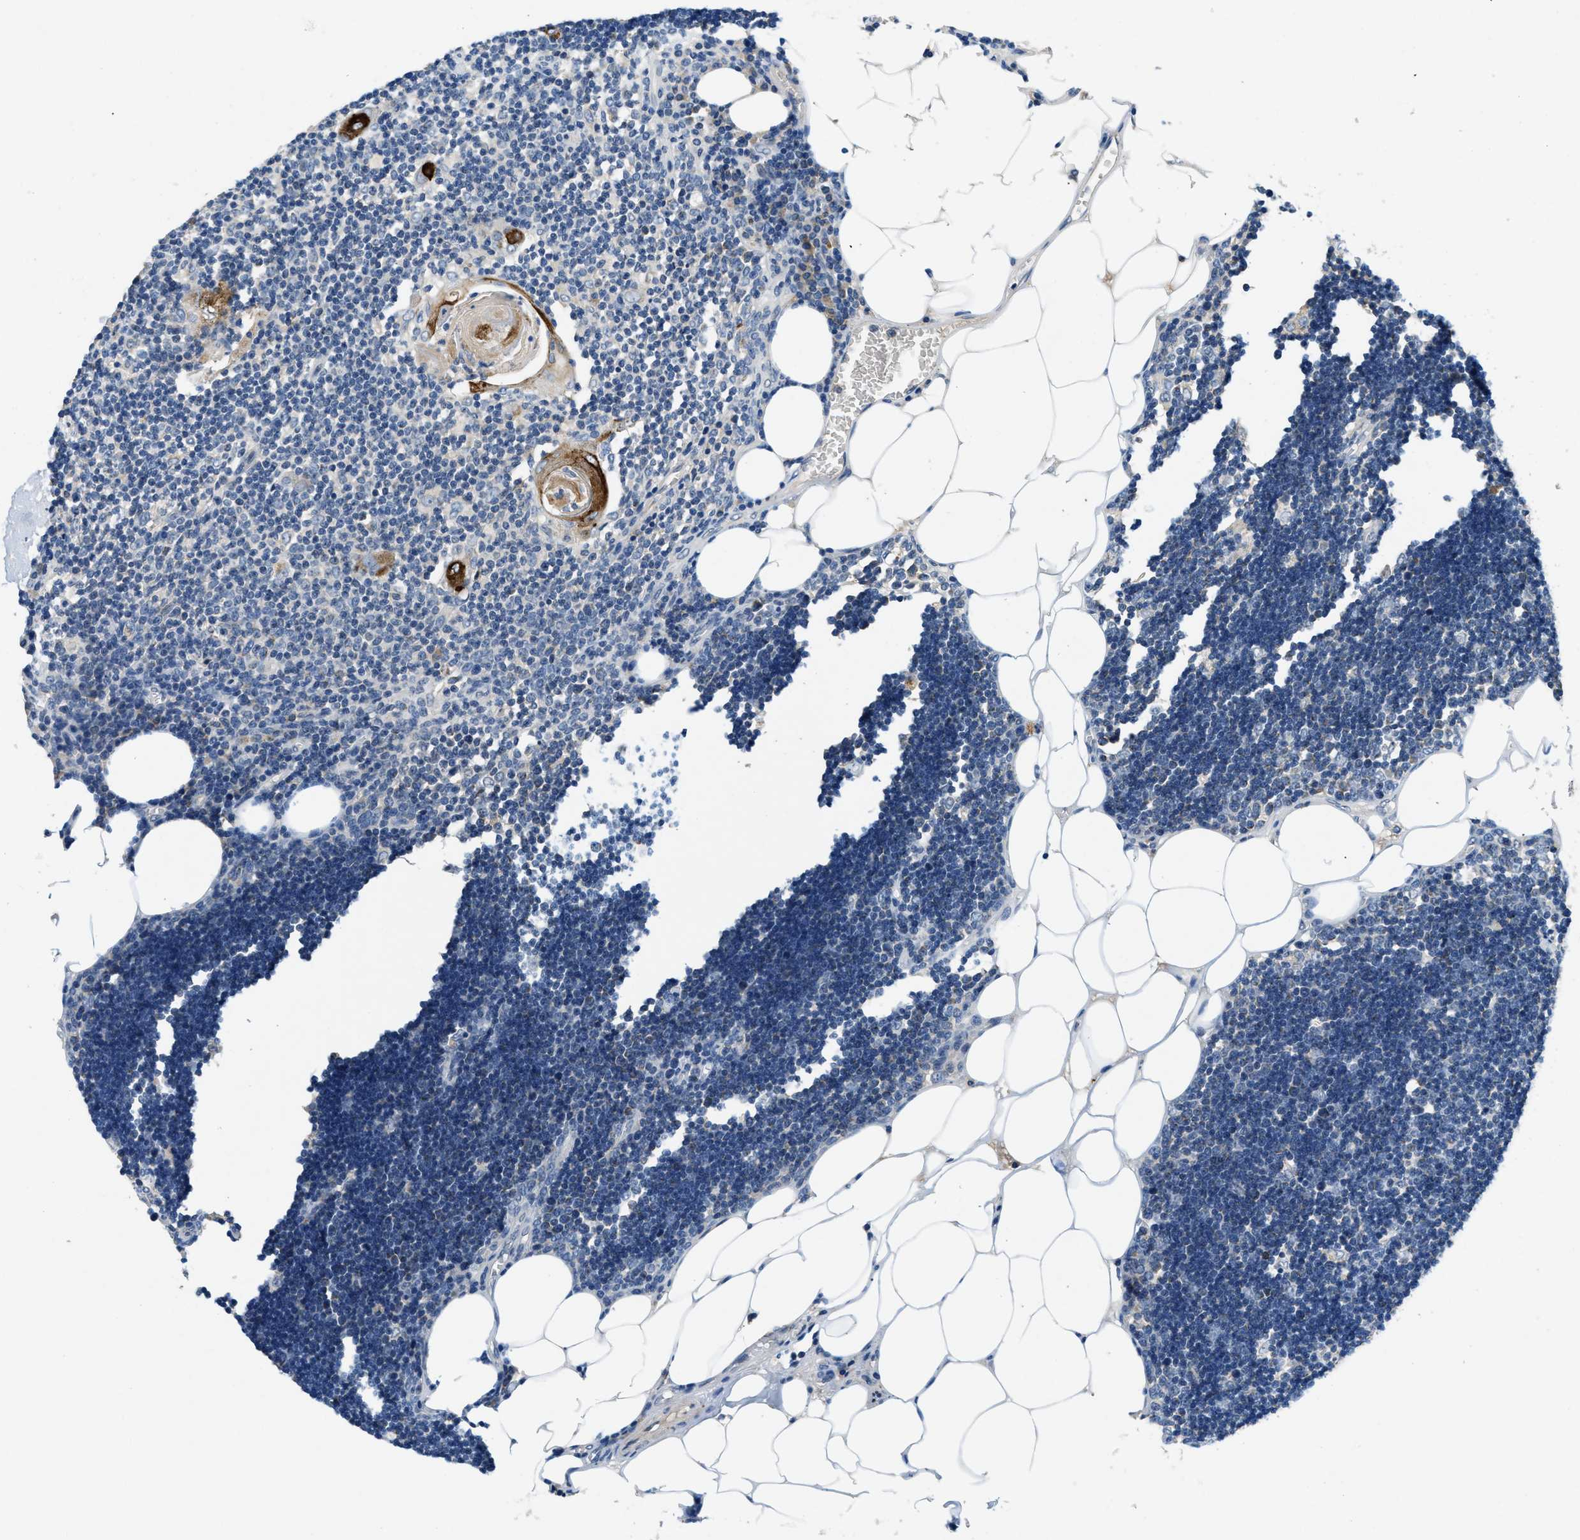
{"staining": {"intensity": "moderate", "quantity": "<25%", "location": "cytoplasmic/membranous"}, "tissue": "lymph node", "cell_type": "Germinal center cells", "image_type": "normal", "snomed": [{"axis": "morphology", "description": "Normal tissue, NOS"}, {"axis": "topography", "description": "Lymph node"}], "caption": "Lymph node was stained to show a protein in brown. There is low levels of moderate cytoplasmic/membranous positivity in approximately <25% of germinal center cells.", "gene": "PNKD", "patient": {"sex": "male", "age": 33}}